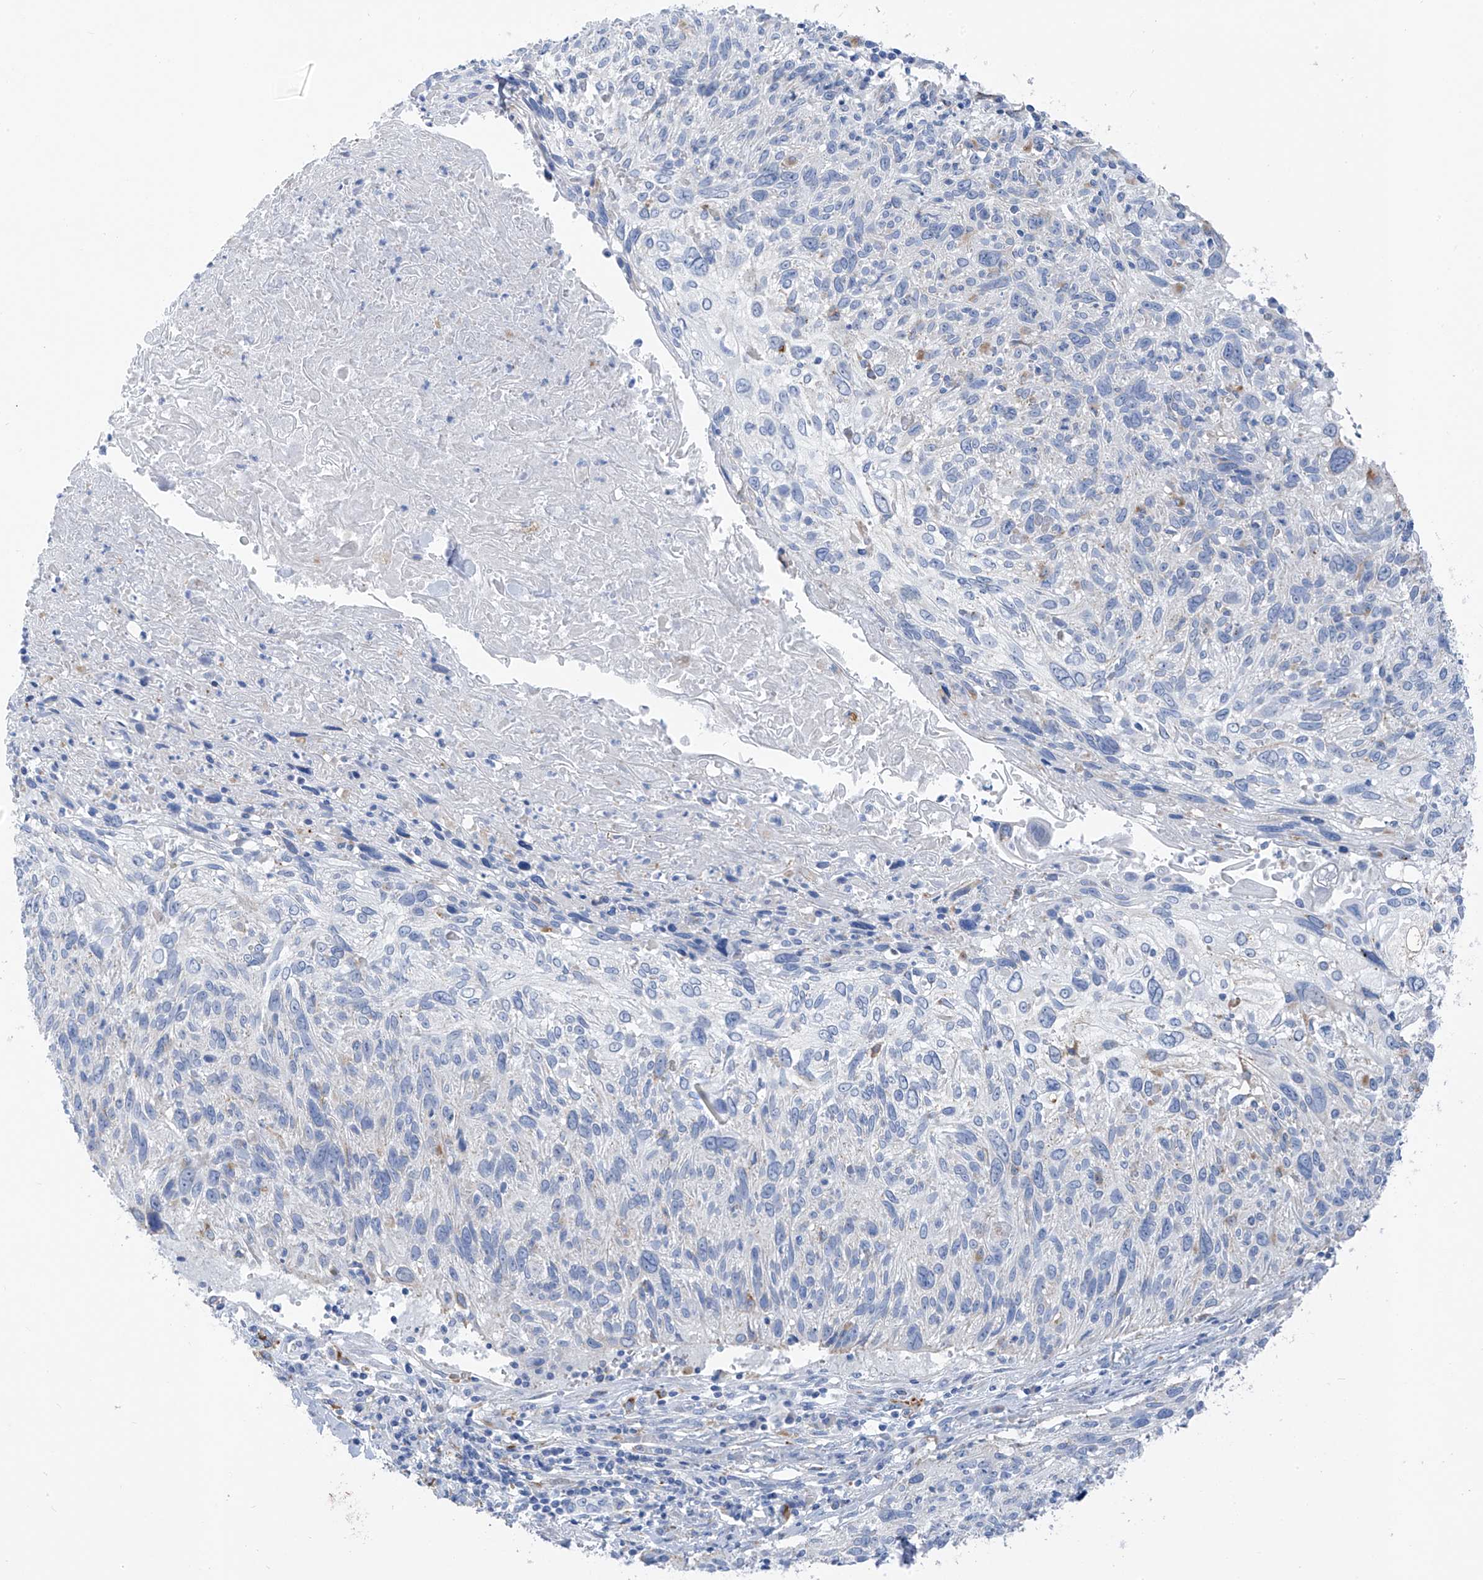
{"staining": {"intensity": "negative", "quantity": "none", "location": "none"}, "tissue": "cervical cancer", "cell_type": "Tumor cells", "image_type": "cancer", "snomed": [{"axis": "morphology", "description": "Squamous cell carcinoma, NOS"}, {"axis": "topography", "description": "Cervix"}], "caption": "This is an immunohistochemistry histopathology image of human cervical cancer. There is no positivity in tumor cells.", "gene": "GLMP", "patient": {"sex": "female", "age": 51}}